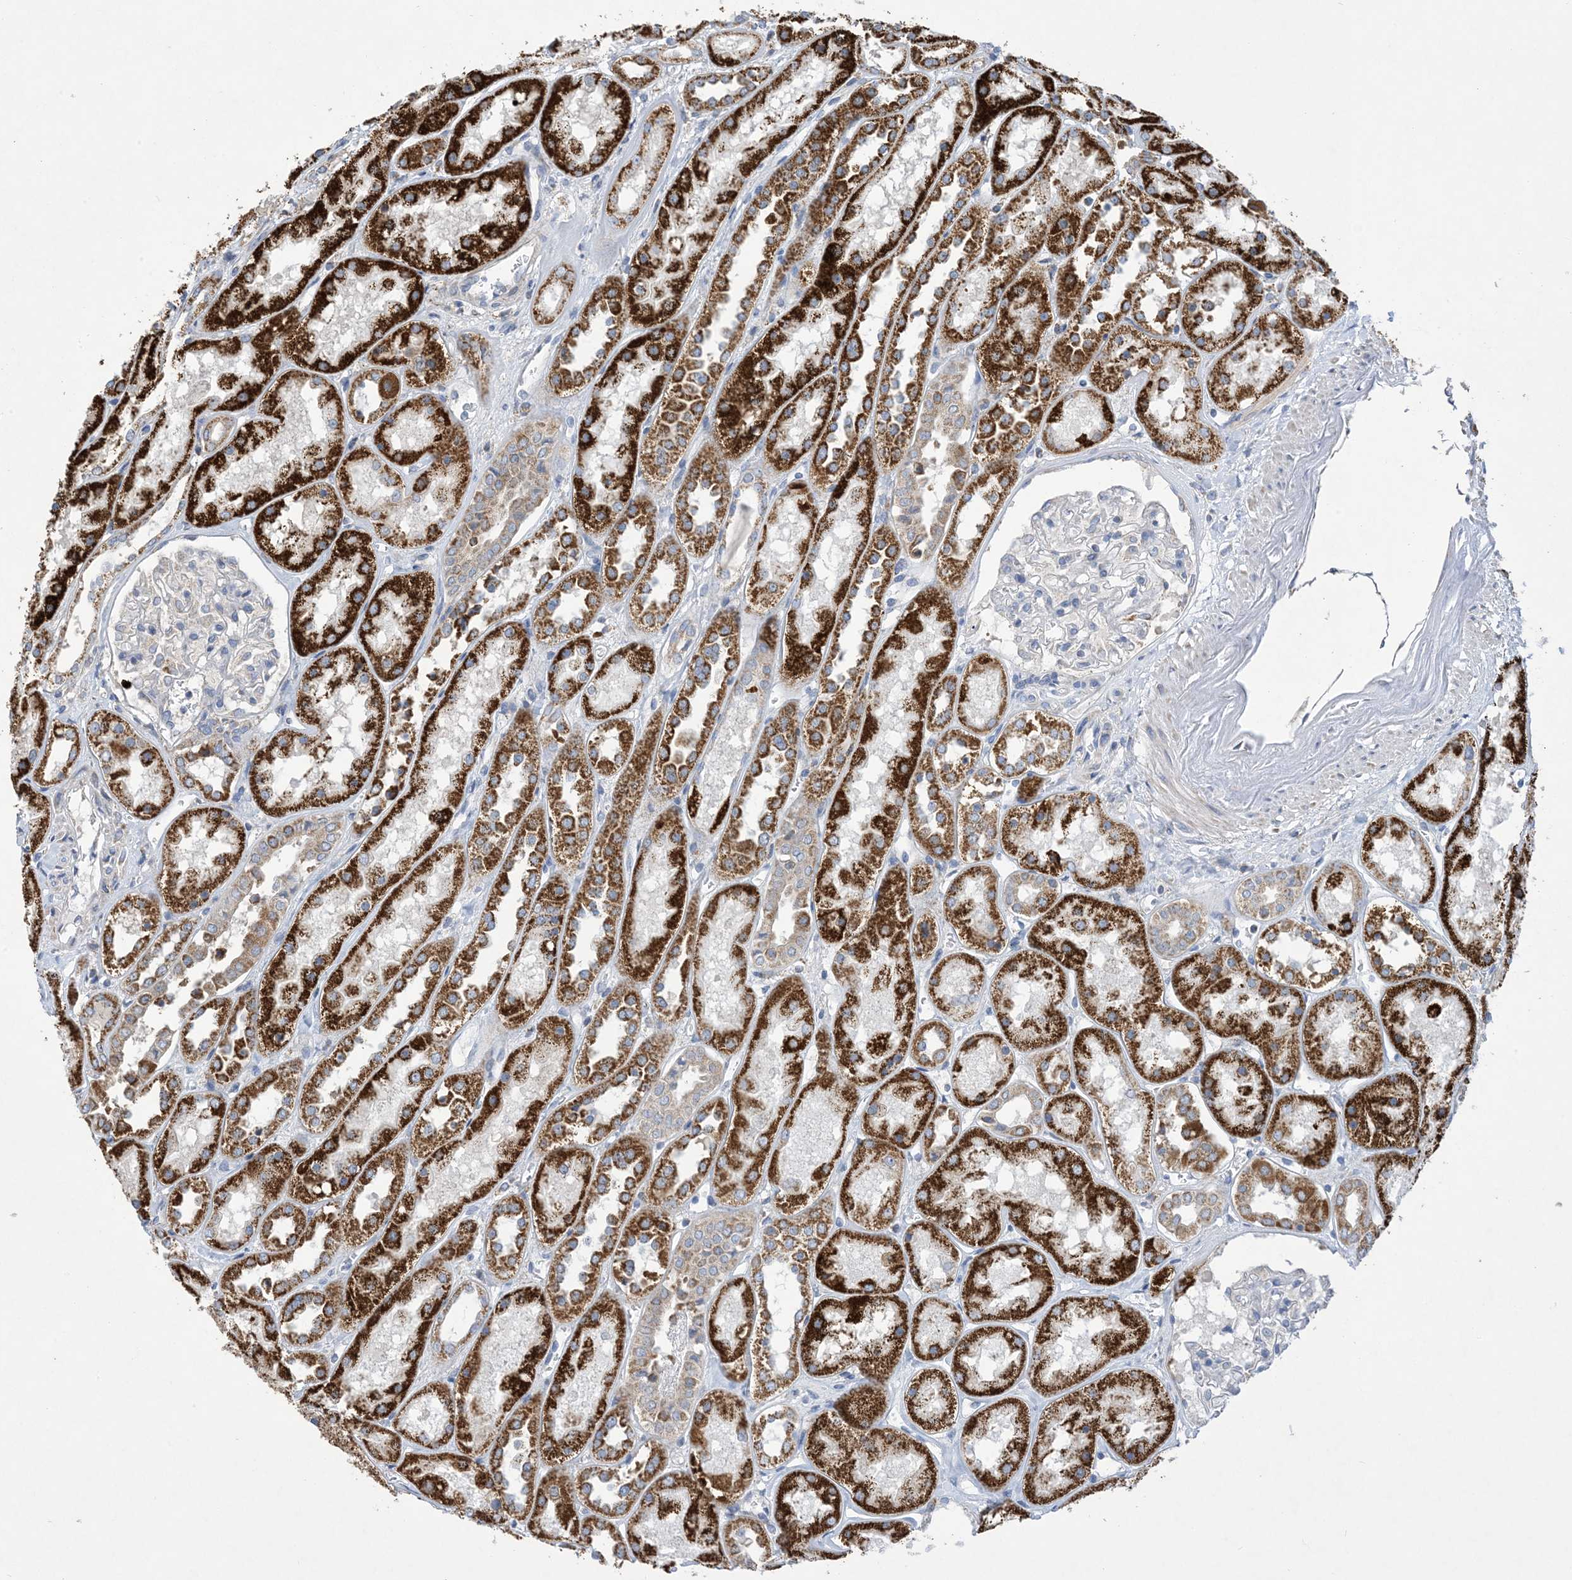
{"staining": {"intensity": "negative", "quantity": "none", "location": "none"}, "tissue": "kidney", "cell_type": "Cells in glomeruli", "image_type": "normal", "snomed": [{"axis": "morphology", "description": "Normal tissue, NOS"}, {"axis": "topography", "description": "Kidney"}], "caption": "A histopathology image of kidney stained for a protein shows no brown staining in cells in glomeruli.", "gene": "CLEC16A", "patient": {"sex": "male", "age": 70}}